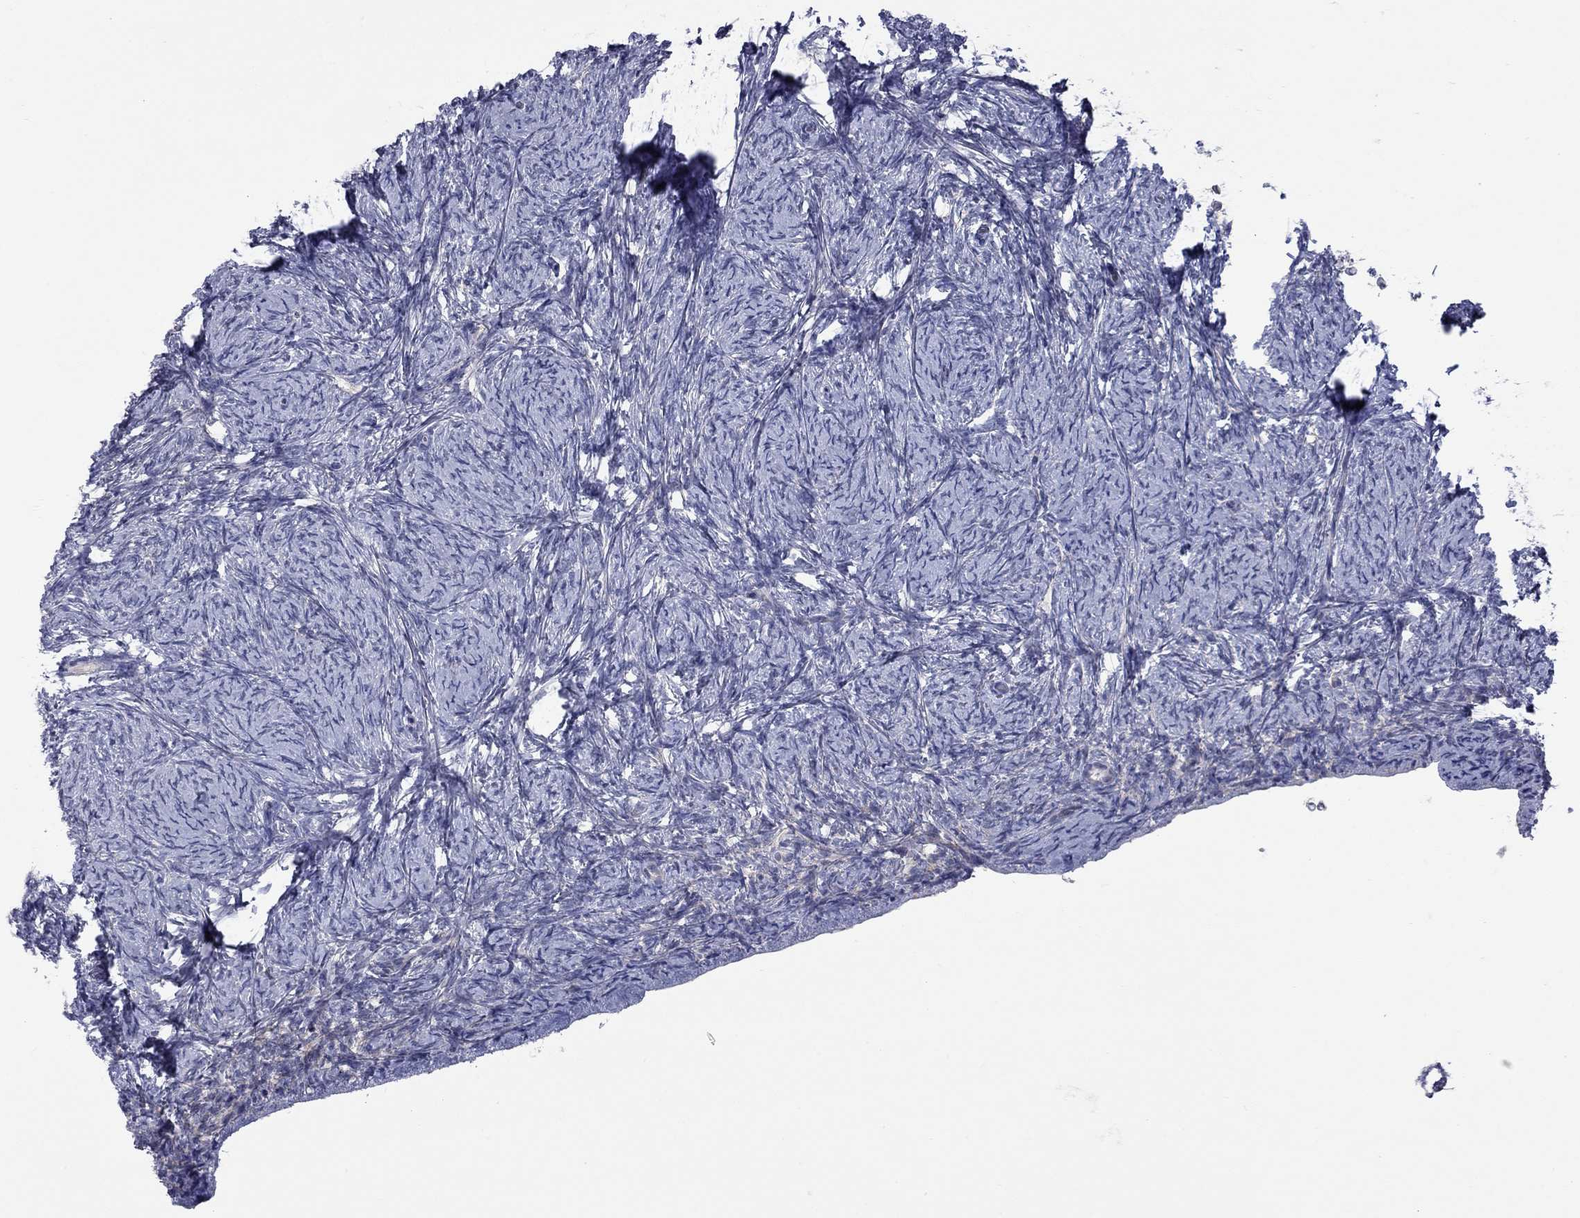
{"staining": {"intensity": "negative", "quantity": "none", "location": "none"}, "tissue": "ovary", "cell_type": "Ovarian stroma cells", "image_type": "normal", "snomed": [{"axis": "morphology", "description": "Normal tissue, NOS"}, {"axis": "topography", "description": "Ovary"}], "caption": "Immunohistochemical staining of unremarkable ovary shows no significant expression in ovarian stroma cells.", "gene": "UNC119B", "patient": {"sex": "female", "age": 34}}